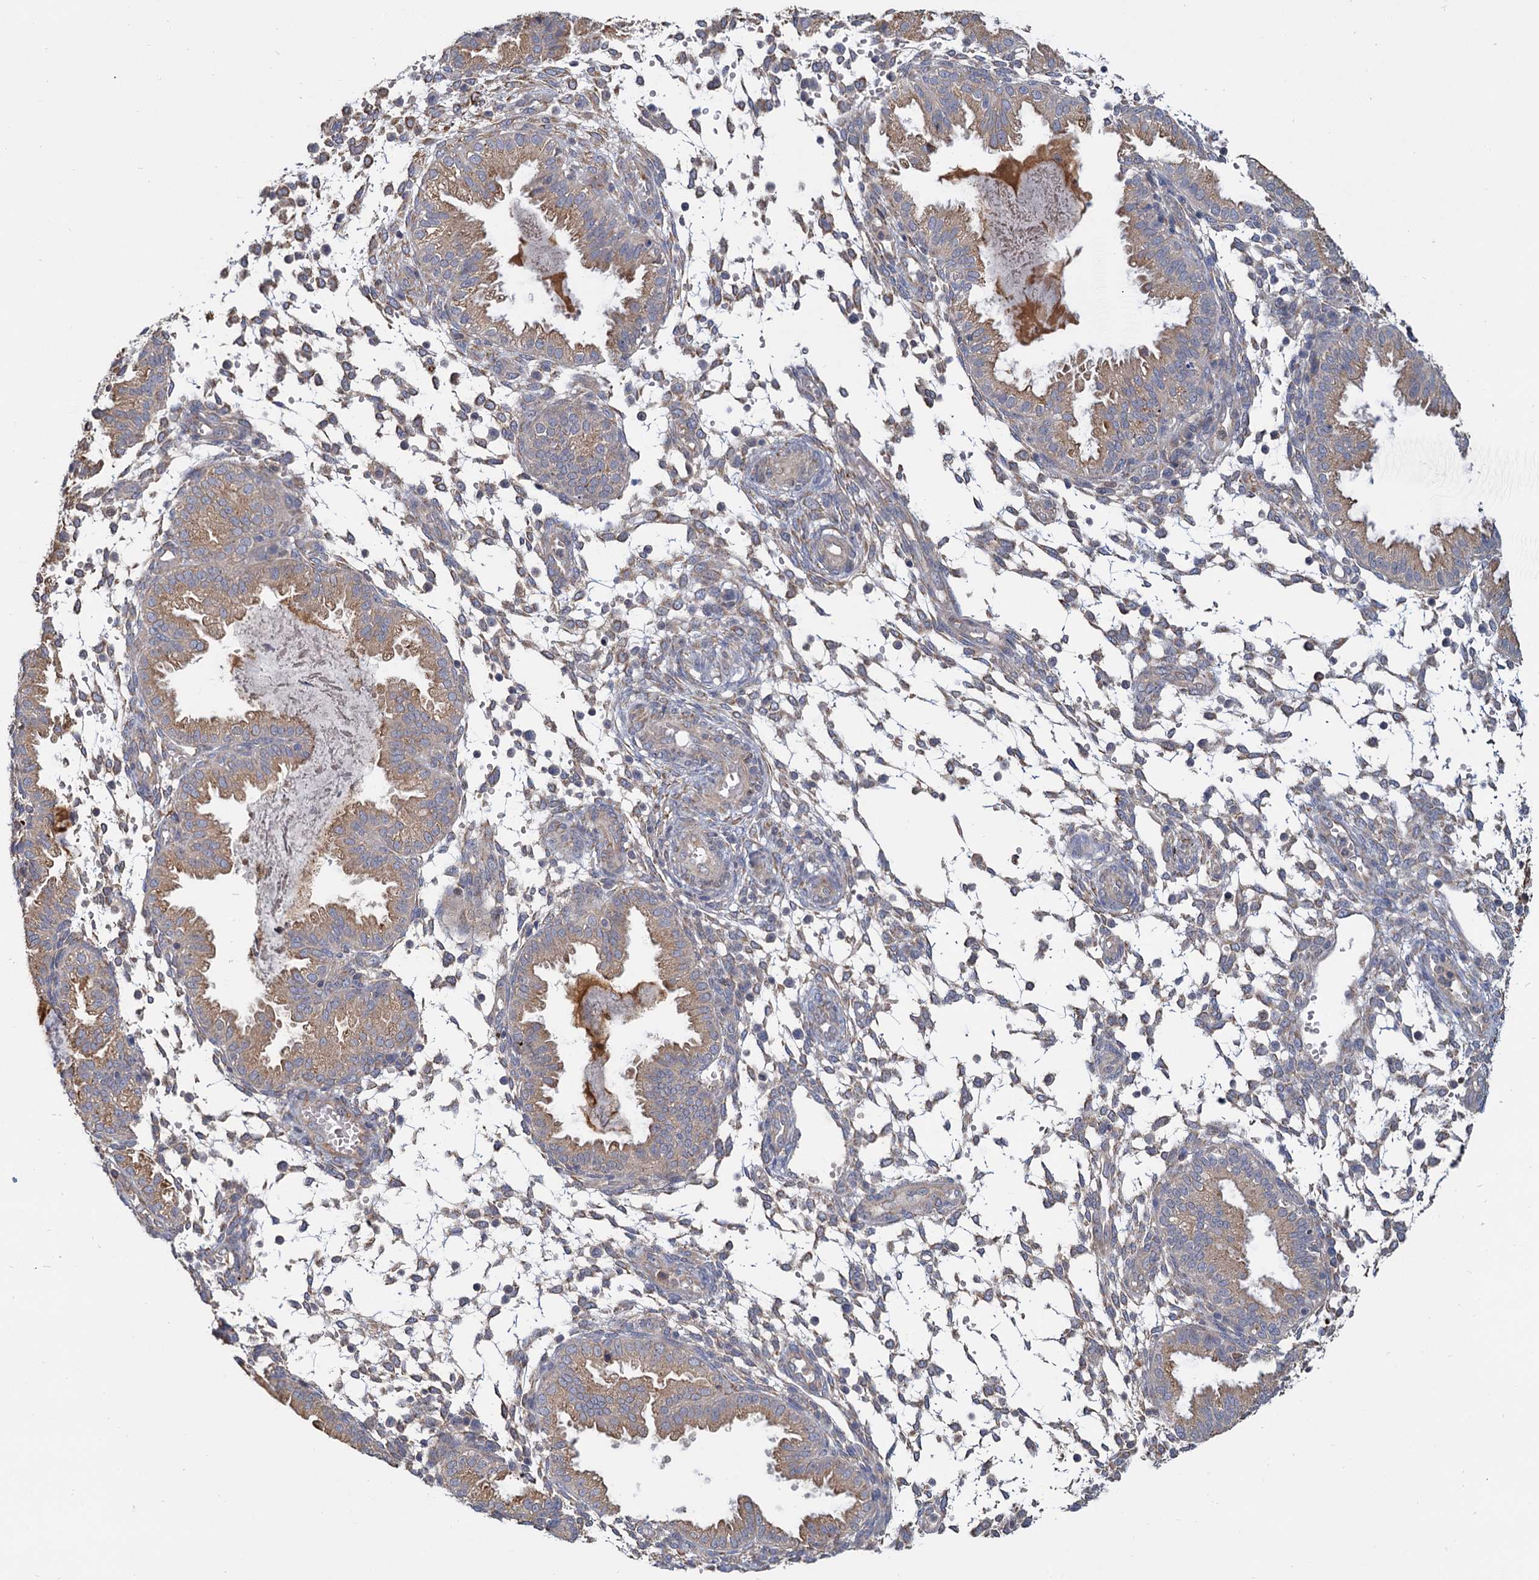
{"staining": {"intensity": "weak", "quantity": "<25%", "location": "cytoplasmic/membranous"}, "tissue": "endometrium", "cell_type": "Cells in endometrial stroma", "image_type": "normal", "snomed": [{"axis": "morphology", "description": "Normal tissue, NOS"}, {"axis": "topography", "description": "Endometrium"}], "caption": "The photomicrograph shows no significant positivity in cells in endometrial stroma of endometrium. The staining was performed using DAB to visualize the protein expression in brown, while the nuclei were stained in blue with hematoxylin (Magnification: 20x).", "gene": "LRRC51", "patient": {"sex": "female", "age": 33}}